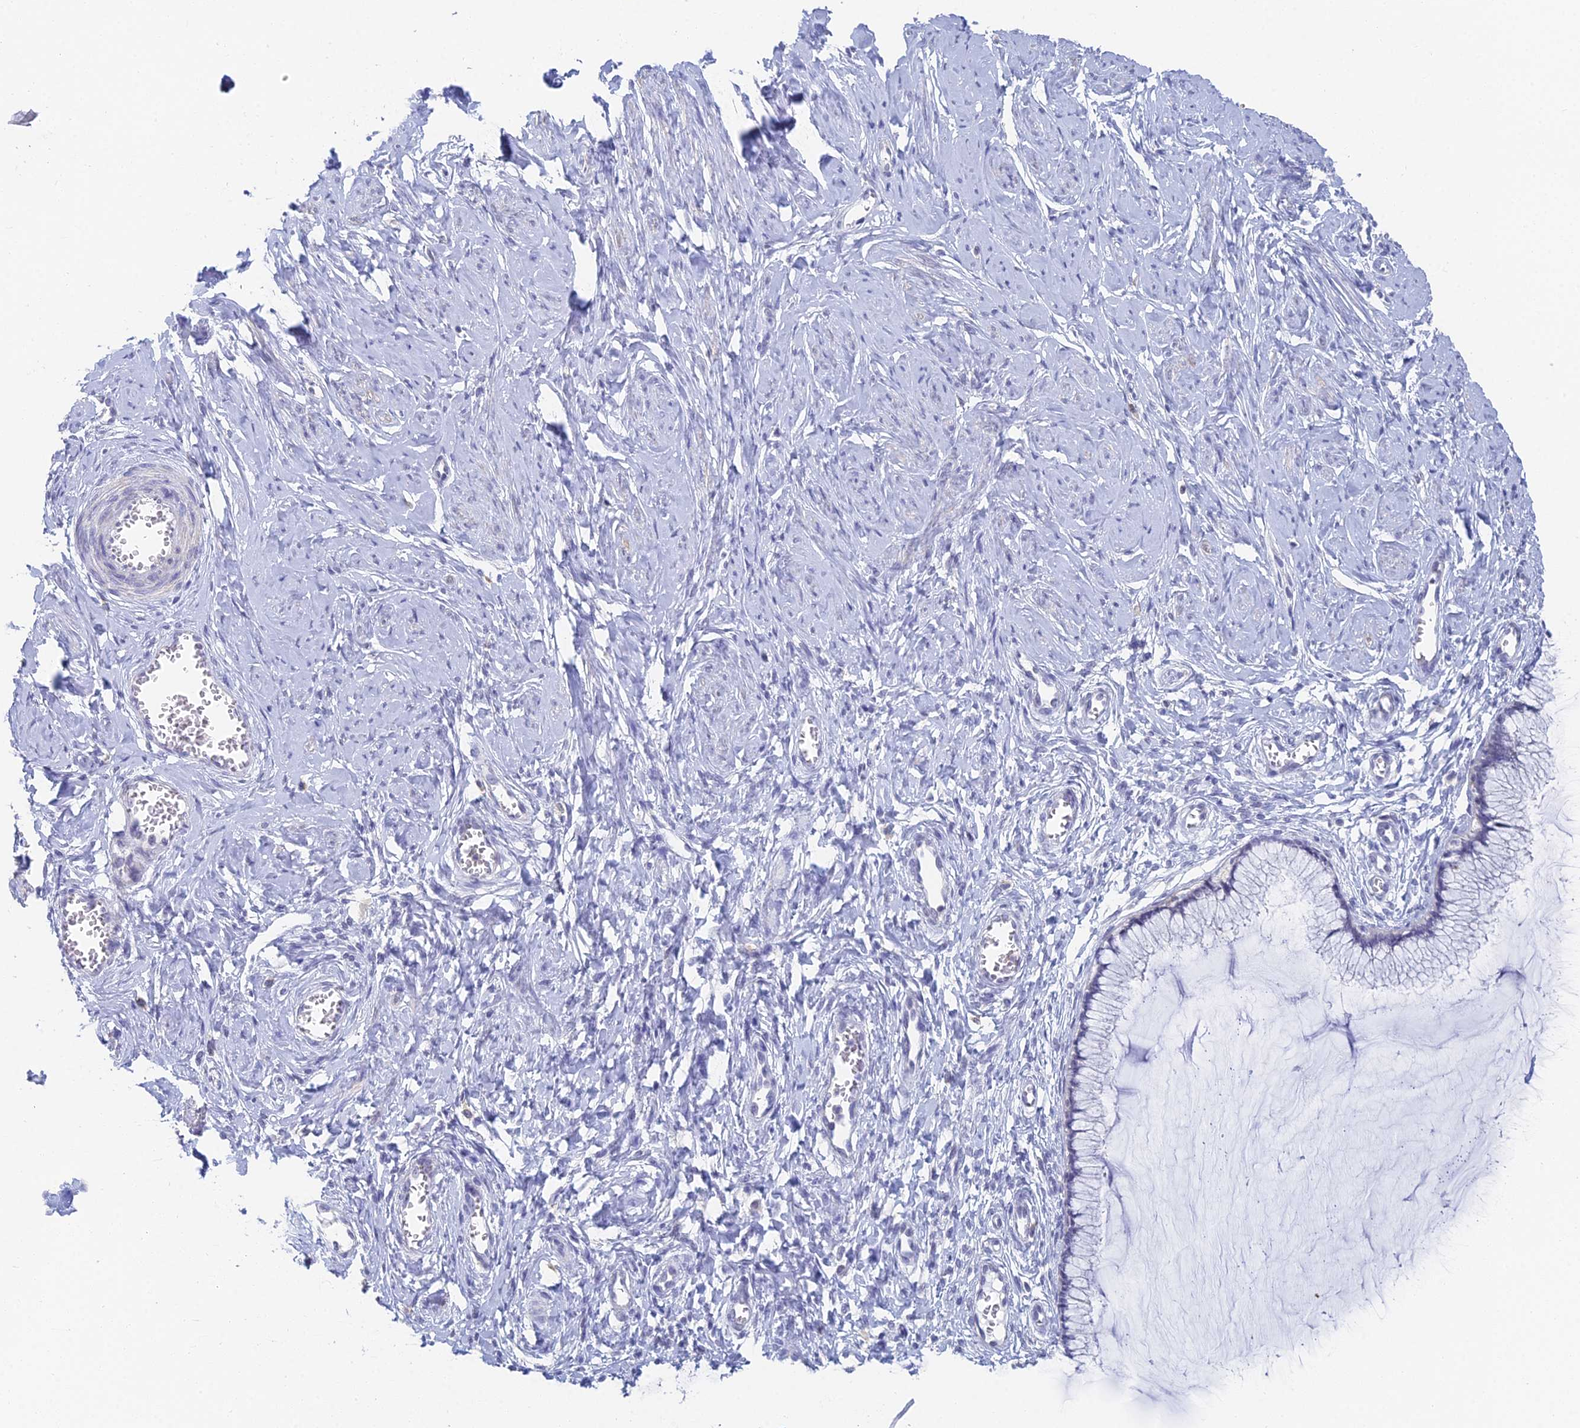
{"staining": {"intensity": "negative", "quantity": "none", "location": "none"}, "tissue": "cervix", "cell_type": "Glandular cells", "image_type": "normal", "snomed": [{"axis": "morphology", "description": "Normal tissue, NOS"}, {"axis": "morphology", "description": "Adenocarcinoma, NOS"}, {"axis": "topography", "description": "Cervix"}], "caption": "Glandular cells show no significant staining in normal cervix. (Stains: DAB immunohistochemistry with hematoxylin counter stain, Microscopy: brightfield microscopy at high magnification).", "gene": "MCM2", "patient": {"sex": "female", "age": 29}}